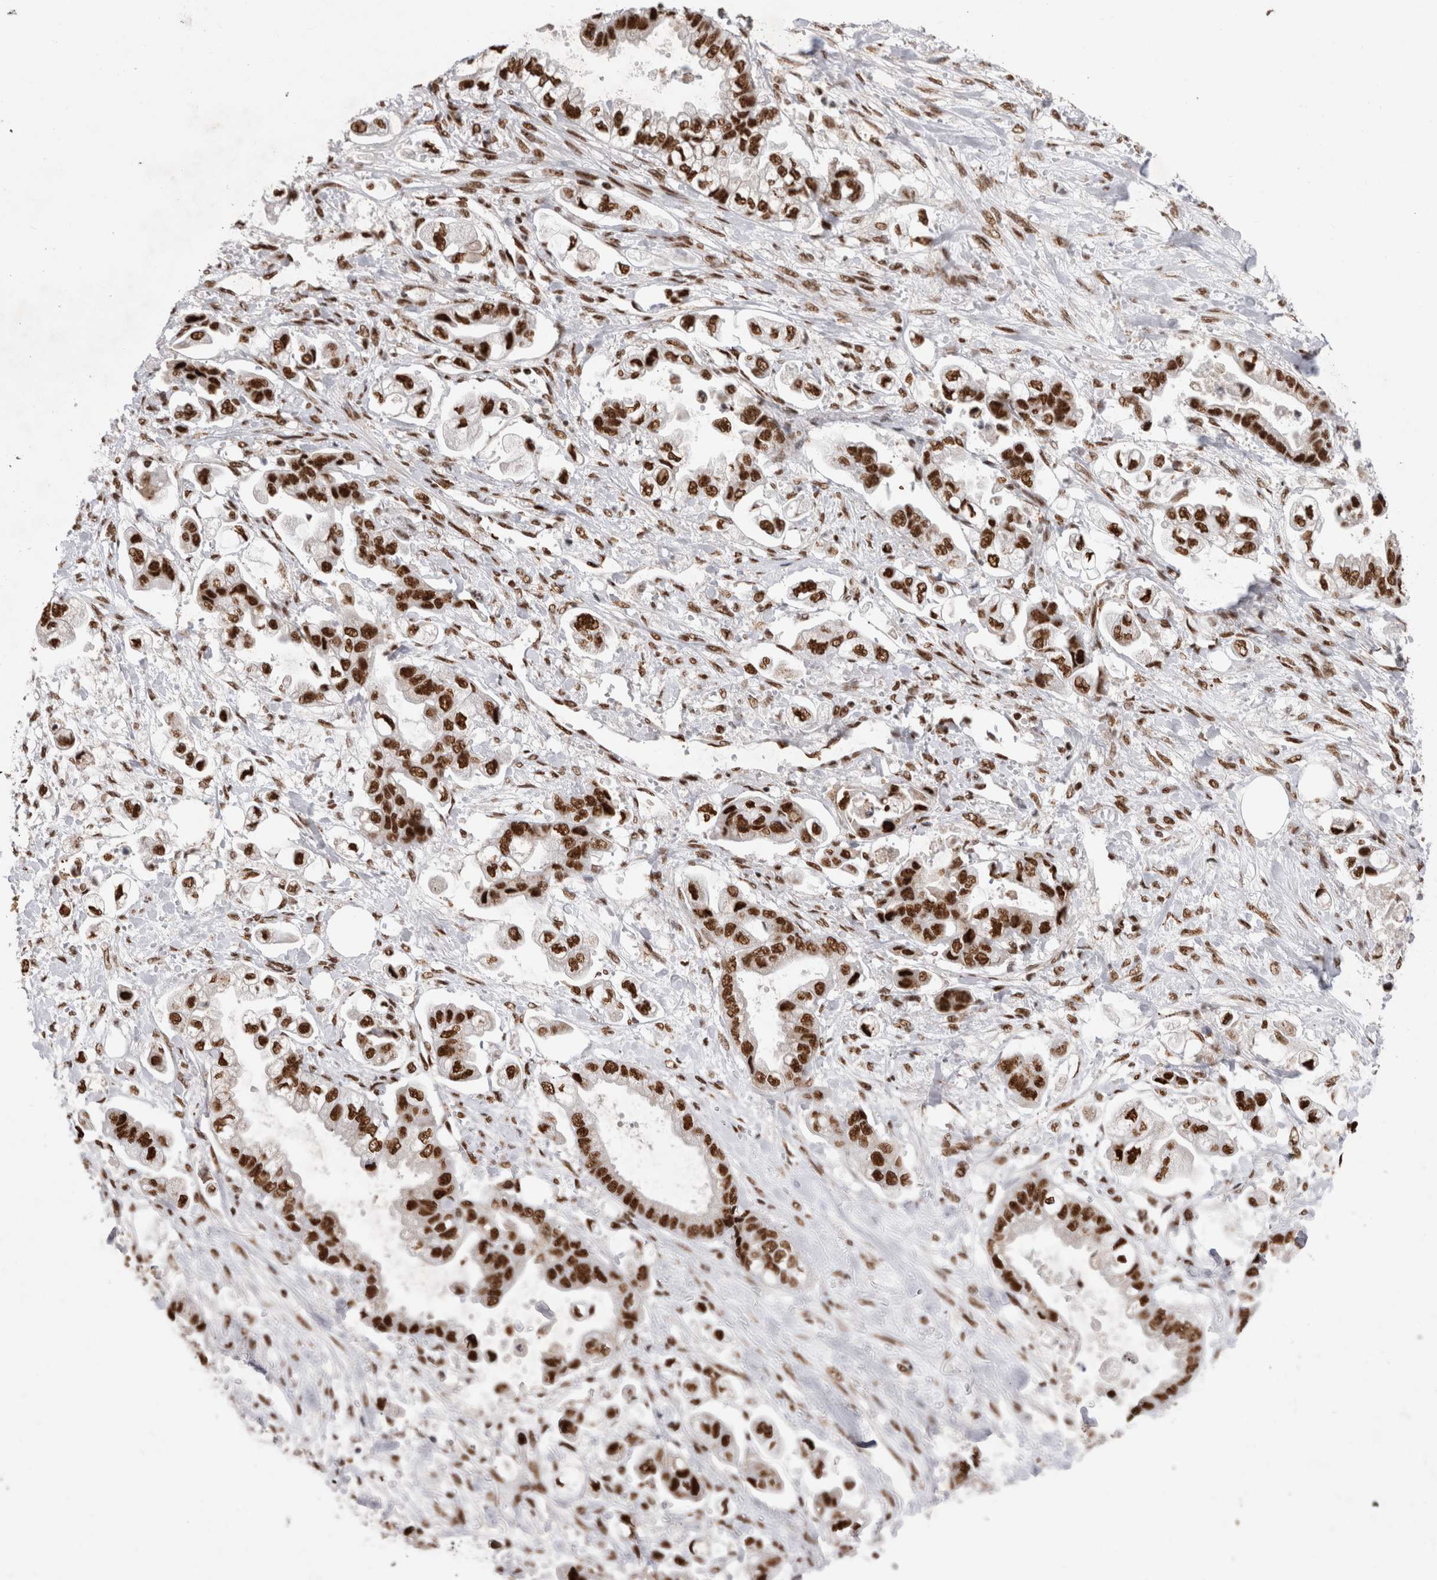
{"staining": {"intensity": "strong", "quantity": ">75%", "location": "nuclear"}, "tissue": "stomach cancer", "cell_type": "Tumor cells", "image_type": "cancer", "snomed": [{"axis": "morphology", "description": "Adenocarcinoma, NOS"}, {"axis": "topography", "description": "Stomach"}], "caption": "Stomach cancer tissue shows strong nuclear staining in approximately >75% of tumor cells (brown staining indicates protein expression, while blue staining denotes nuclei).", "gene": "EYA2", "patient": {"sex": "male", "age": 62}}